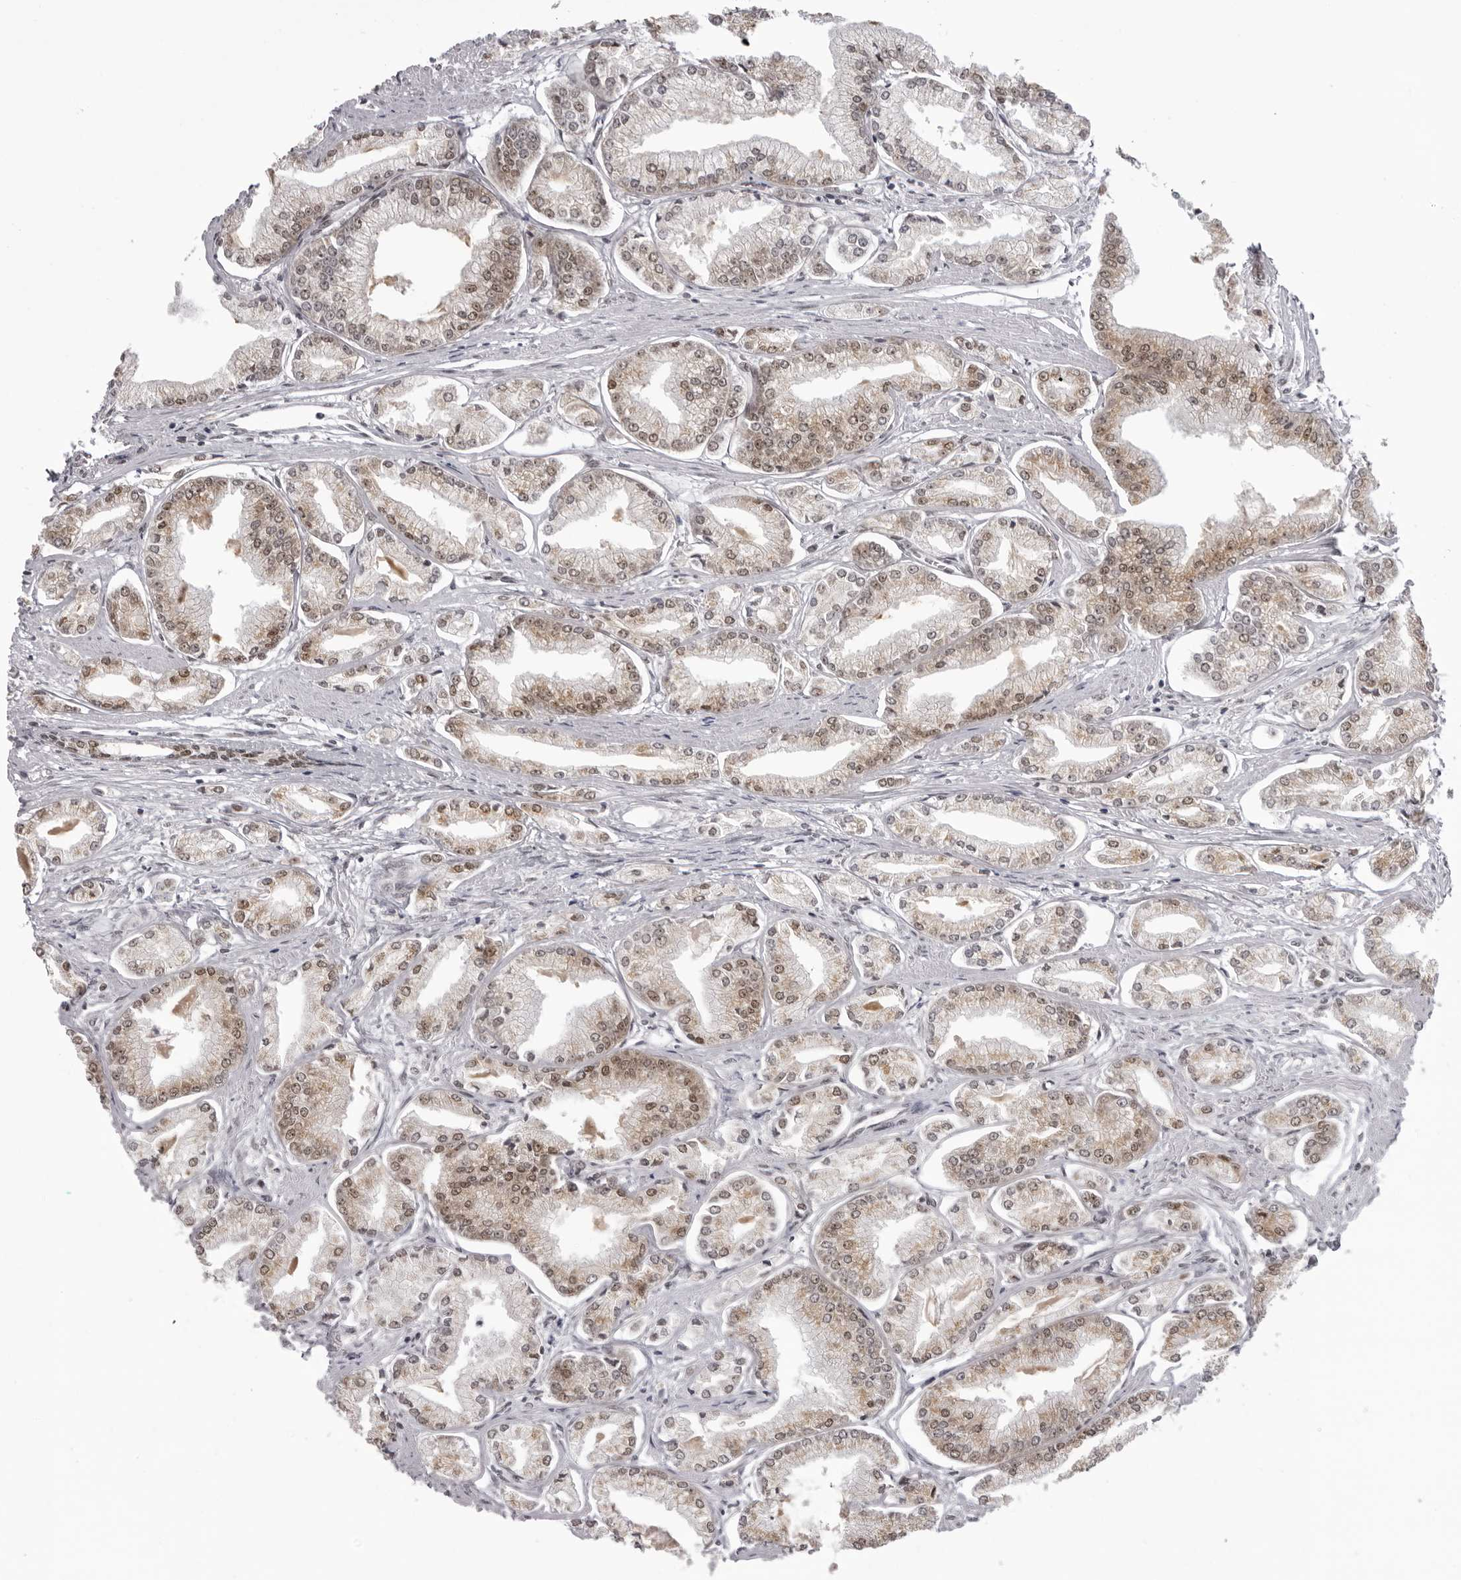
{"staining": {"intensity": "moderate", "quantity": ">75%", "location": "nuclear"}, "tissue": "prostate cancer", "cell_type": "Tumor cells", "image_type": "cancer", "snomed": [{"axis": "morphology", "description": "Adenocarcinoma, Low grade"}, {"axis": "topography", "description": "Prostate"}], "caption": "Immunohistochemical staining of prostate cancer displays moderate nuclear protein positivity in about >75% of tumor cells. The staining was performed using DAB (3,3'-diaminobenzidine), with brown indicating positive protein expression. Nuclei are stained blue with hematoxylin.", "gene": "HEXIM2", "patient": {"sex": "male", "age": 52}}